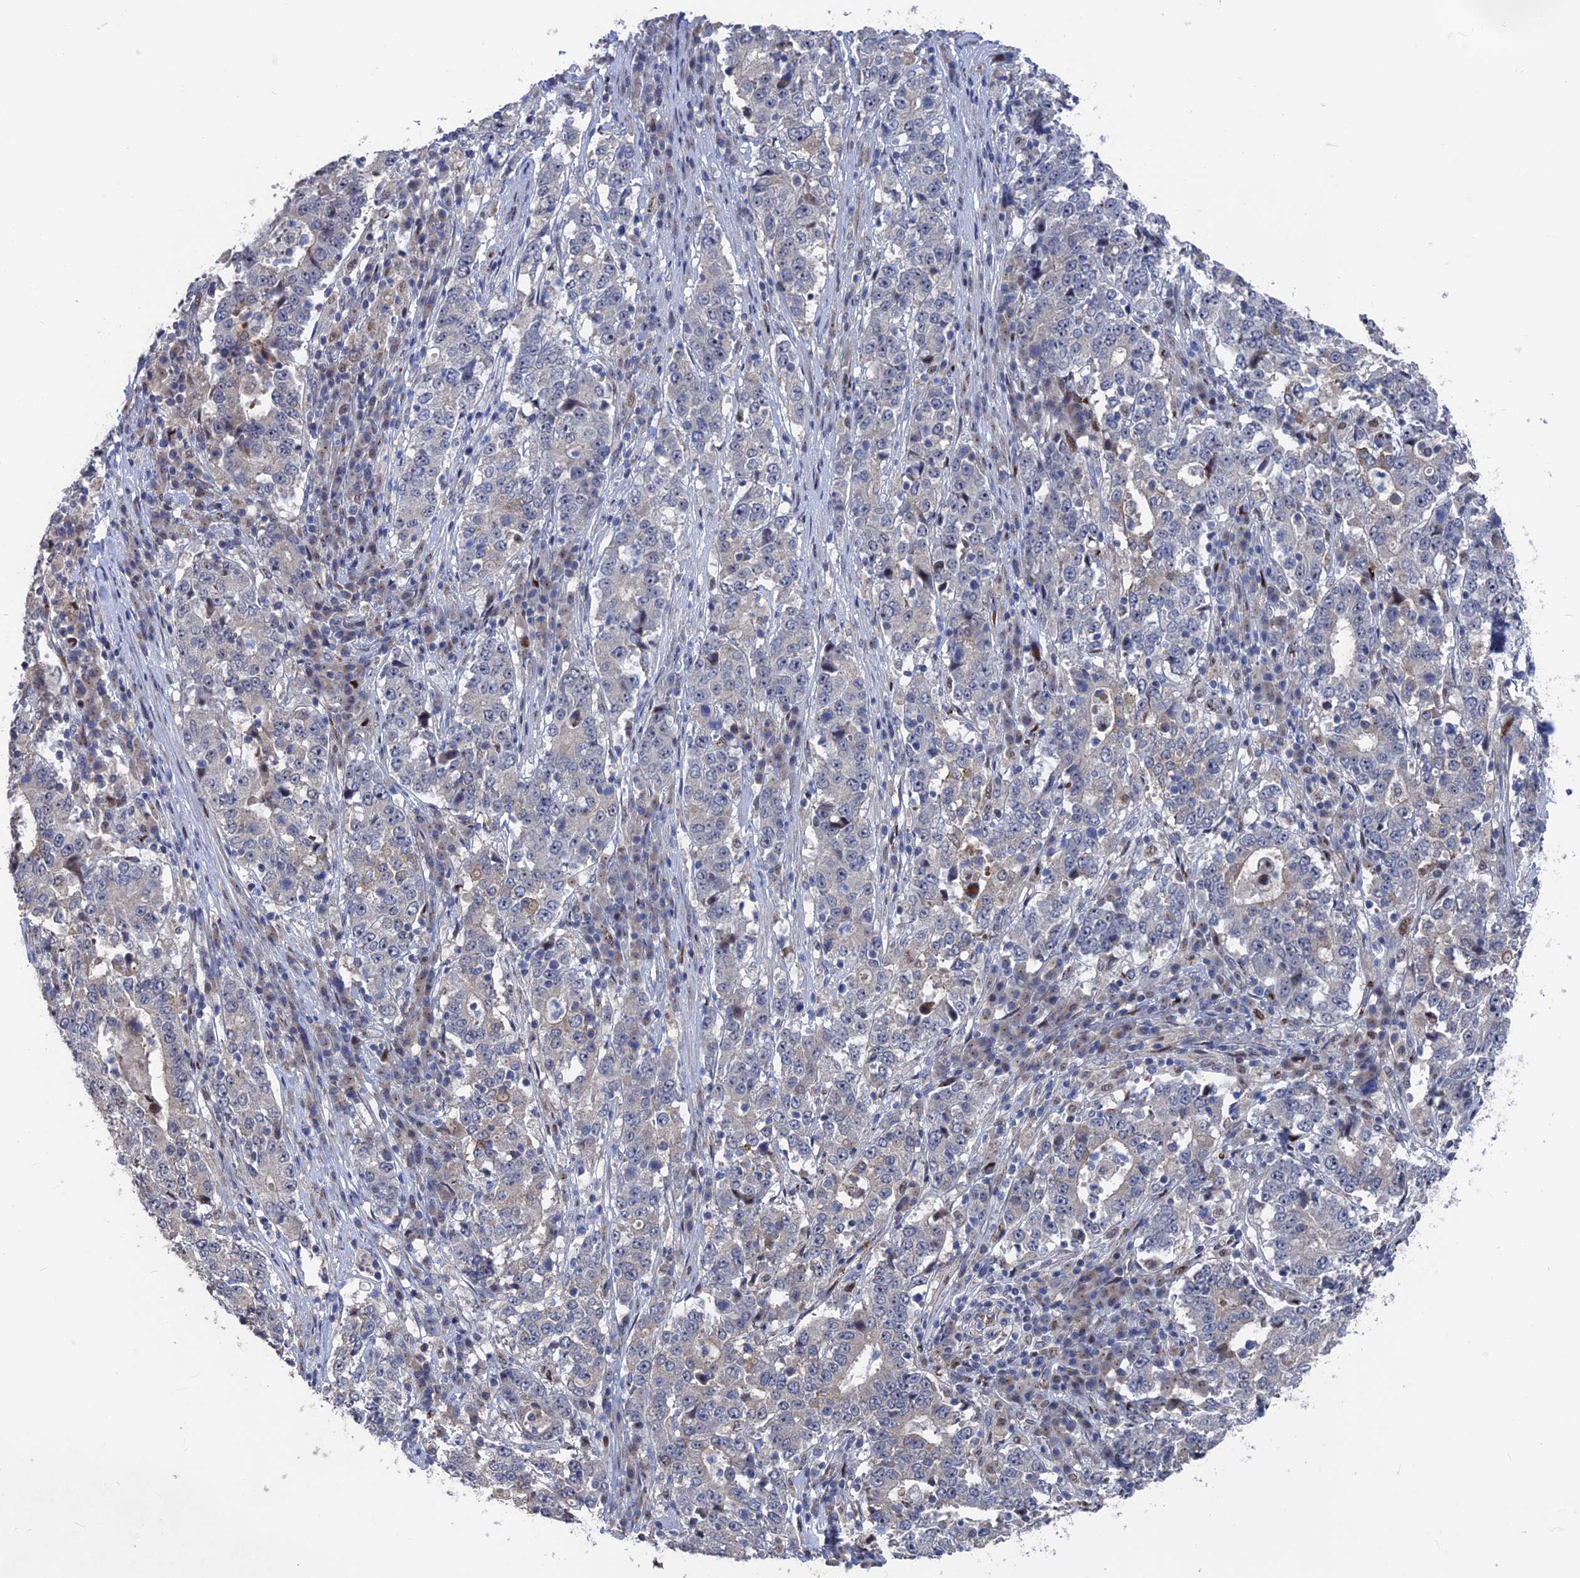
{"staining": {"intensity": "negative", "quantity": "none", "location": "none"}, "tissue": "stomach cancer", "cell_type": "Tumor cells", "image_type": "cancer", "snomed": [{"axis": "morphology", "description": "Adenocarcinoma, NOS"}, {"axis": "topography", "description": "Stomach"}], "caption": "High power microscopy histopathology image of an IHC micrograph of adenocarcinoma (stomach), revealing no significant positivity in tumor cells.", "gene": "SH3D21", "patient": {"sex": "male", "age": 59}}